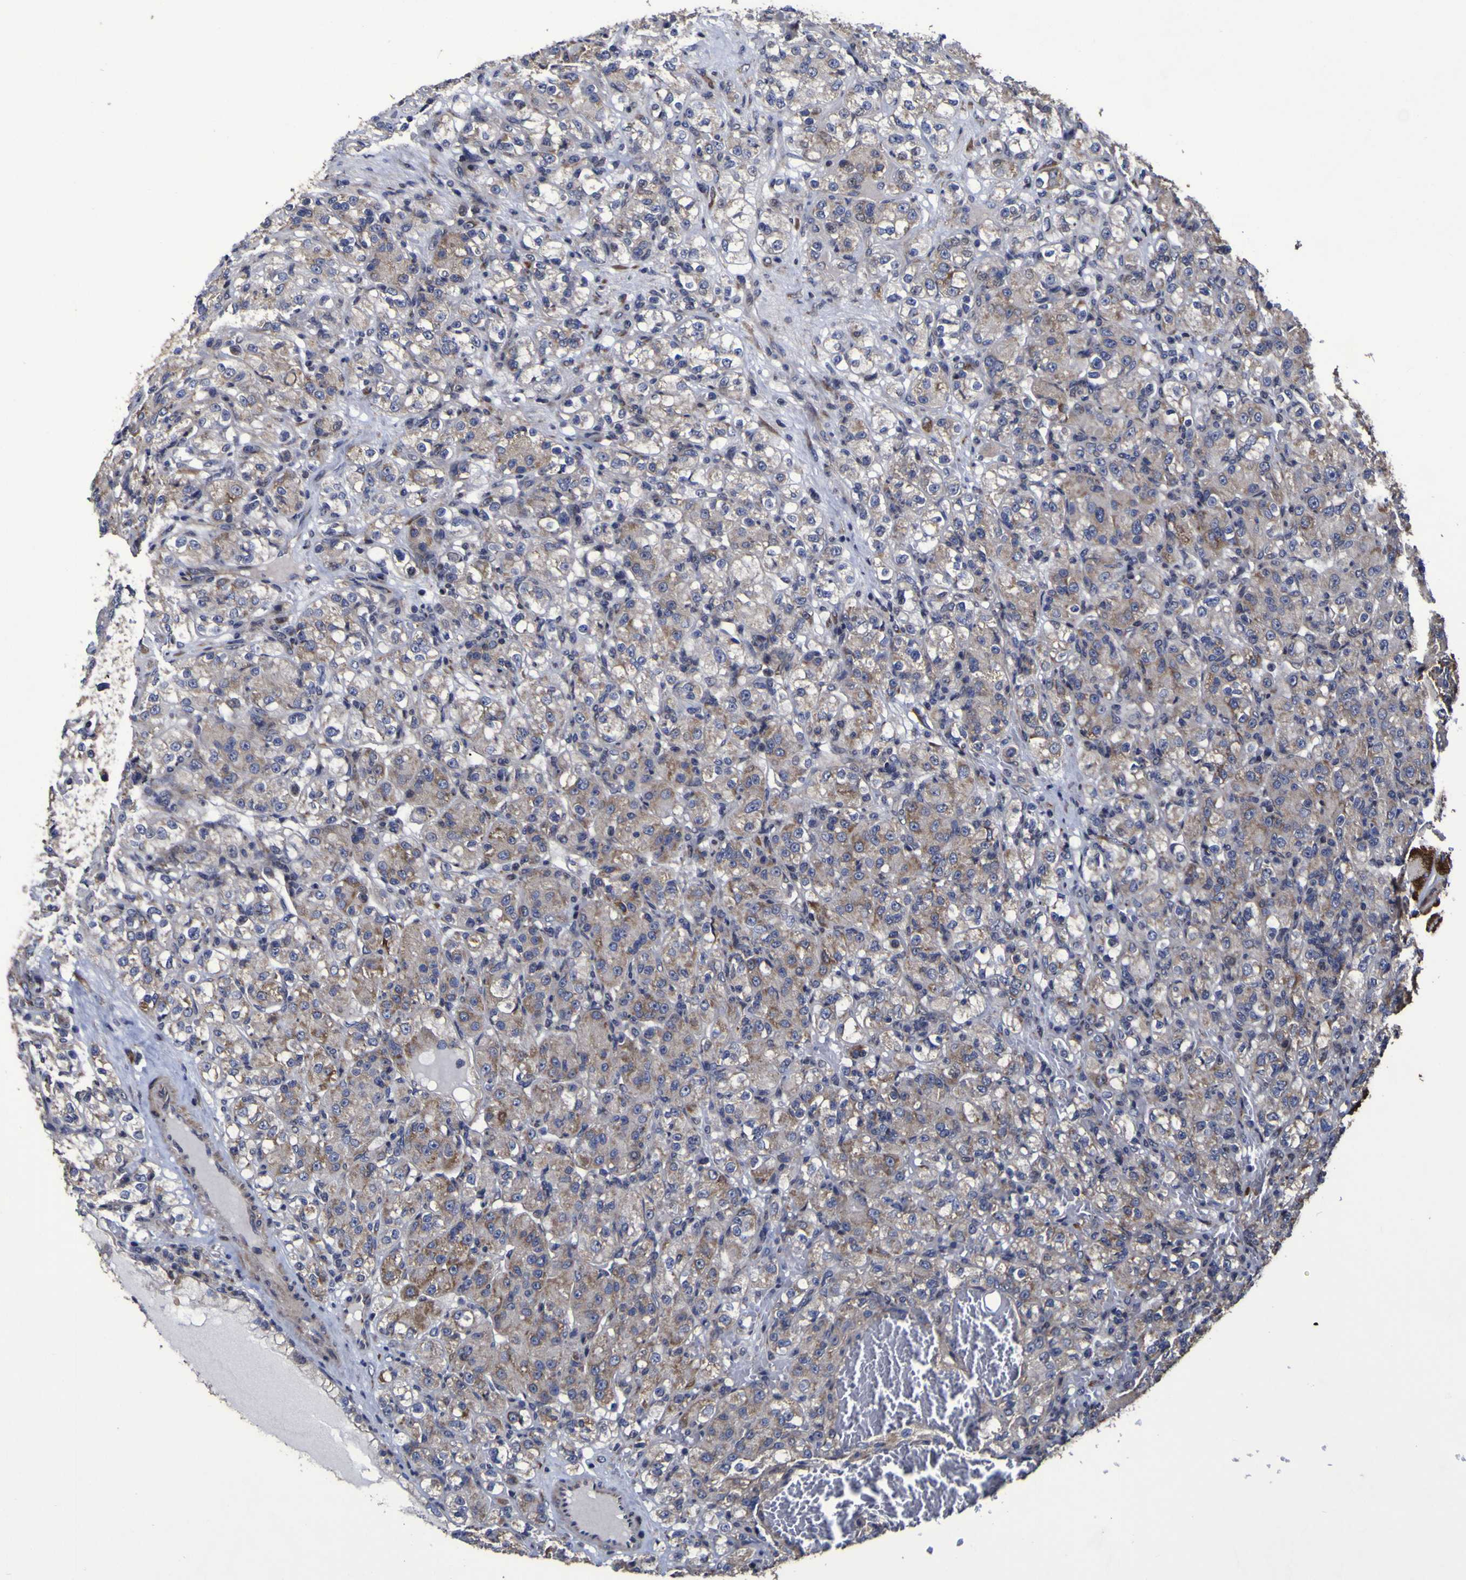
{"staining": {"intensity": "moderate", "quantity": "25%-75%", "location": "cytoplasmic/membranous"}, "tissue": "renal cancer", "cell_type": "Tumor cells", "image_type": "cancer", "snomed": [{"axis": "morphology", "description": "Adenocarcinoma, NOS"}, {"axis": "topography", "description": "Kidney"}], "caption": "High-magnification brightfield microscopy of adenocarcinoma (renal) stained with DAB (3,3'-diaminobenzidine) (brown) and counterstained with hematoxylin (blue). tumor cells exhibit moderate cytoplasmic/membranous expression is appreciated in about25%-75% of cells. (brown staining indicates protein expression, while blue staining denotes nuclei).", "gene": "P3H1", "patient": {"sex": "male", "age": 61}}